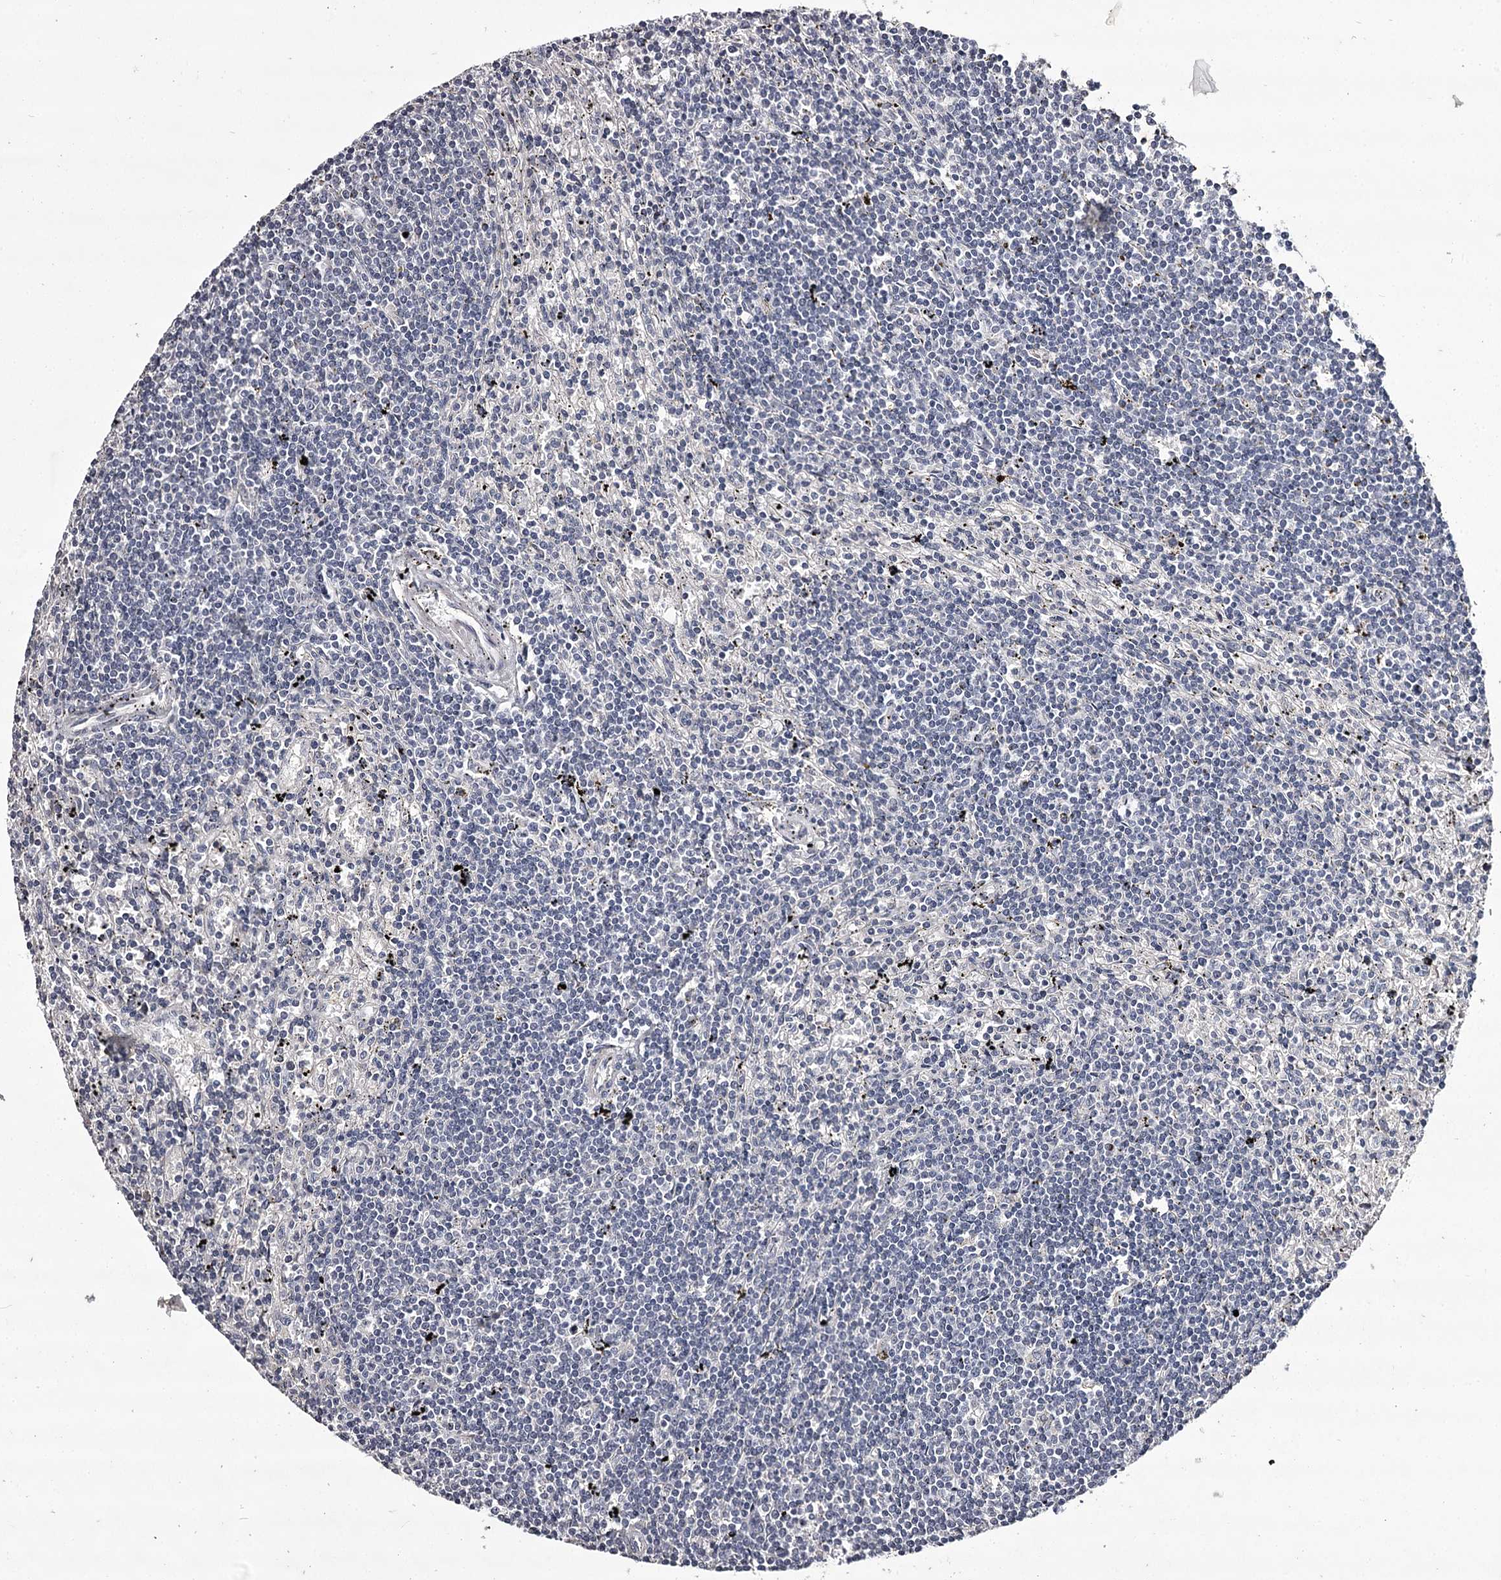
{"staining": {"intensity": "negative", "quantity": "none", "location": "none"}, "tissue": "lymphoma", "cell_type": "Tumor cells", "image_type": "cancer", "snomed": [{"axis": "morphology", "description": "Malignant lymphoma, non-Hodgkin's type, Low grade"}, {"axis": "topography", "description": "Spleen"}], "caption": "DAB (3,3'-diaminobenzidine) immunohistochemical staining of malignant lymphoma, non-Hodgkin's type (low-grade) reveals no significant positivity in tumor cells.", "gene": "PRM2", "patient": {"sex": "male", "age": 76}}